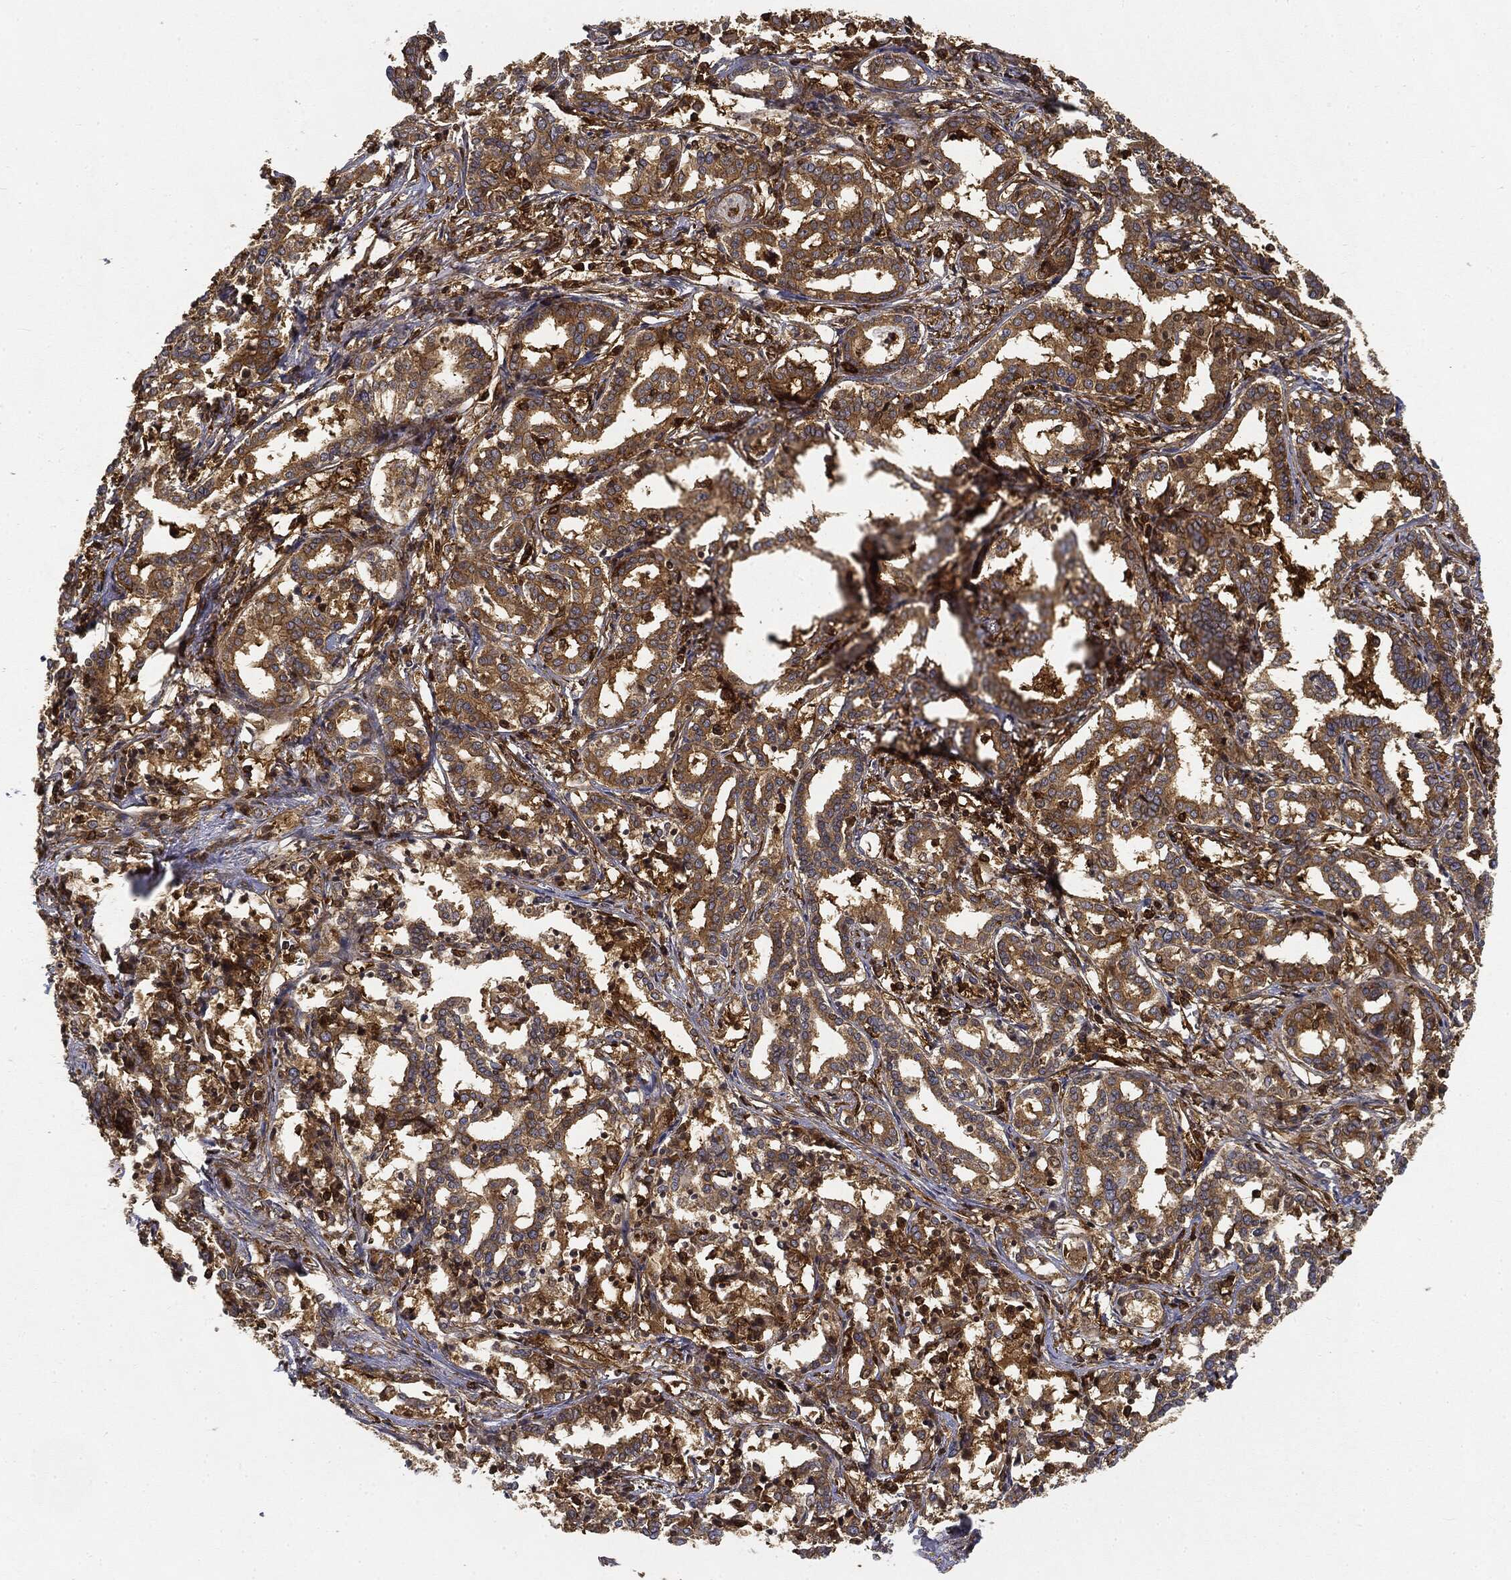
{"staining": {"intensity": "moderate", "quantity": ">75%", "location": "cytoplasmic/membranous"}, "tissue": "liver cancer", "cell_type": "Tumor cells", "image_type": "cancer", "snomed": [{"axis": "morphology", "description": "Cholangiocarcinoma"}, {"axis": "topography", "description": "Liver"}], "caption": "Immunohistochemical staining of human cholangiocarcinoma (liver) reveals medium levels of moderate cytoplasmic/membranous protein staining in approximately >75% of tumor cells.", "gene": "WDR1", "patient": {"sex": "female", "age": 47}}